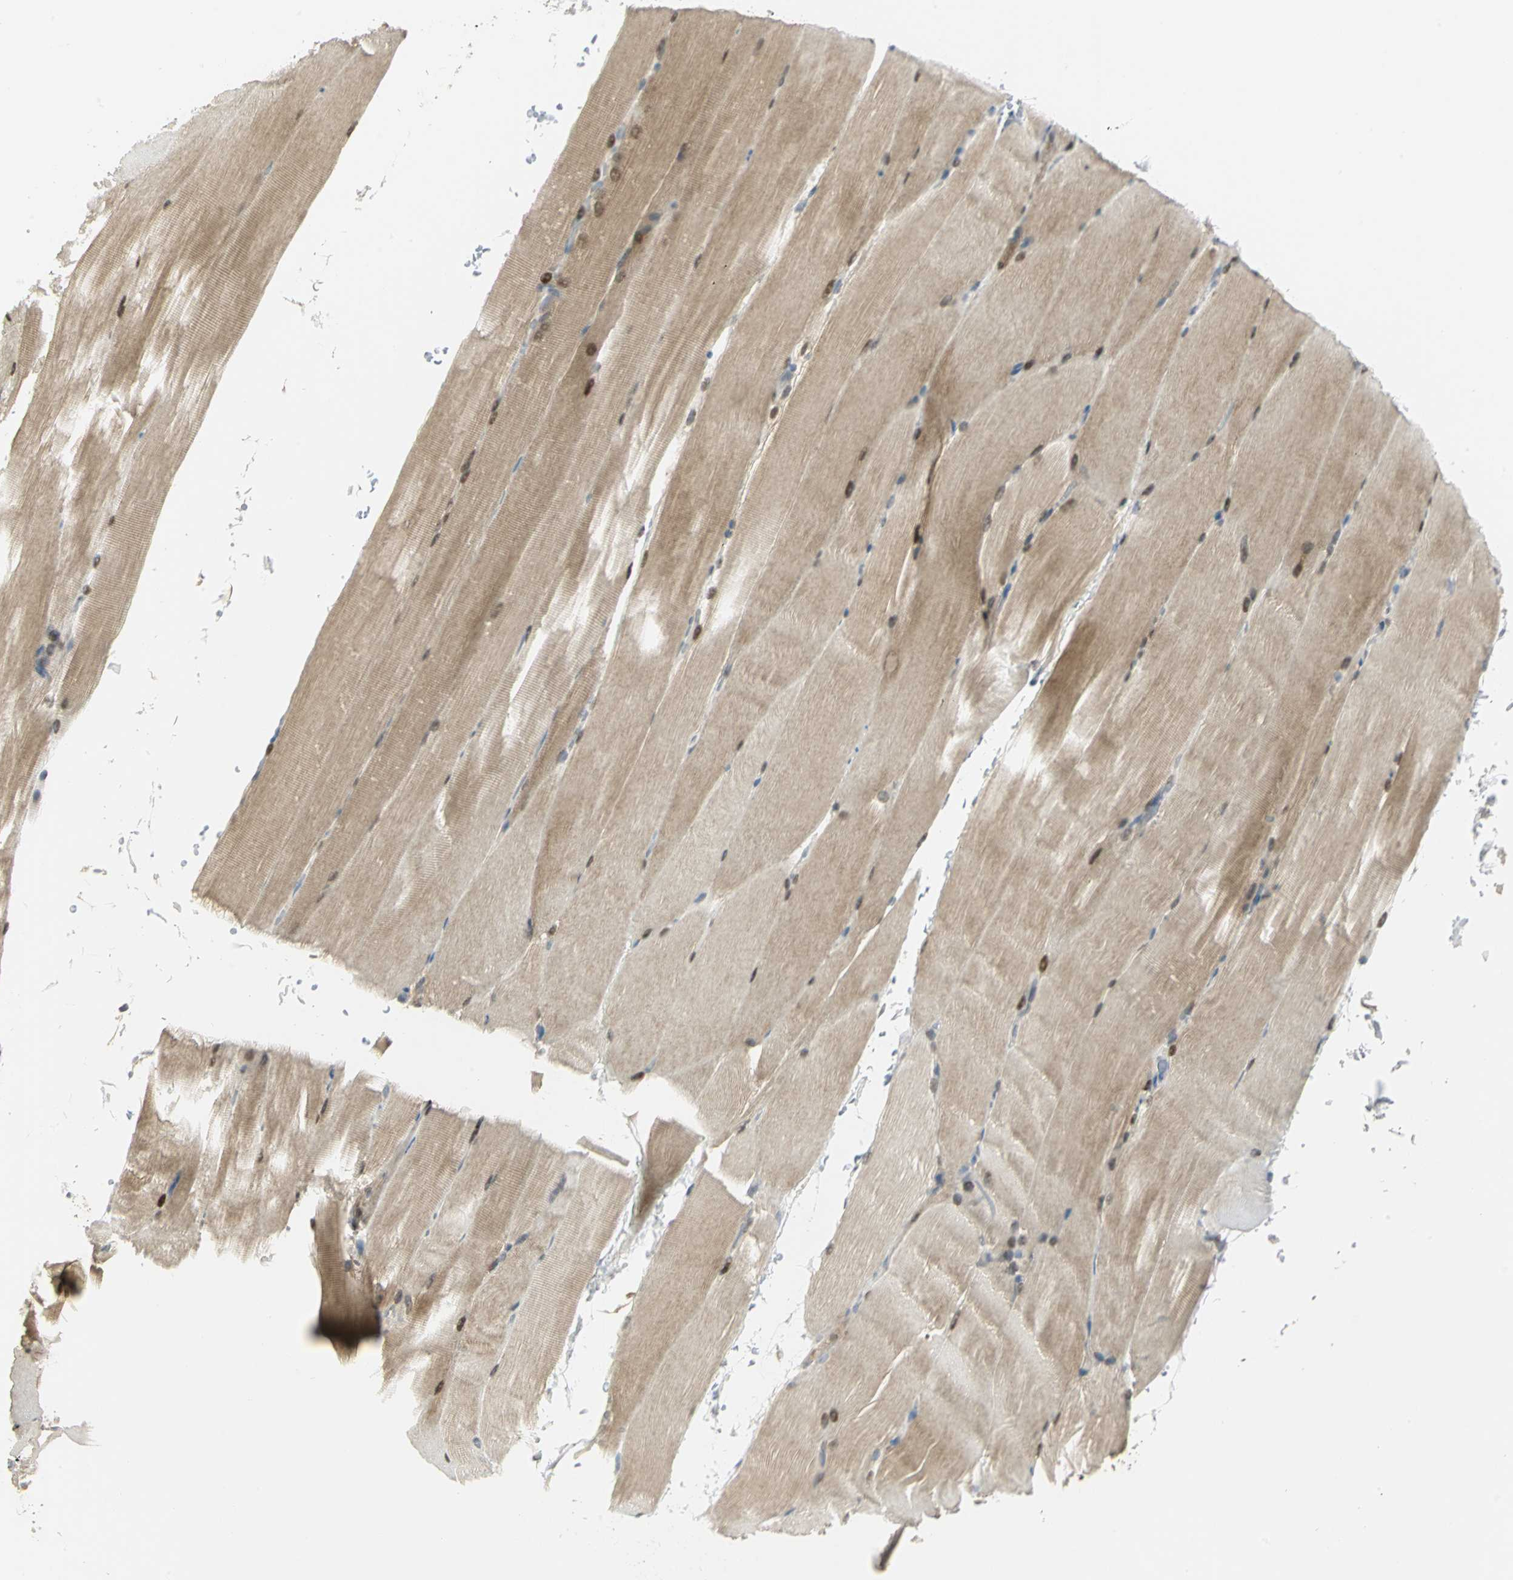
{"staining": {"intensity": "moderate", "quantity": "25%-75%", "location": "cytoplasmic/membranous,nuclear"}, "tissue": "skeletal muscle", "cell_type": "Myocytes", "image_type": "normal", "snomed": [{"axis": "morphology", "description": "Normal tissue, NOS"}, {"axis": "topography", "description": "Skeletal muscle"}, {"axis": "topography", "description": "Parathyroid gland"}], "caption": "A photomicrograph of skeletal muscle stained for a protein reveals moderate cytoplasmic/membranous,nuclear brown staining in myocytes.", "gene": "PSMC4", "patient": {"sex": "female", "age": 37}}